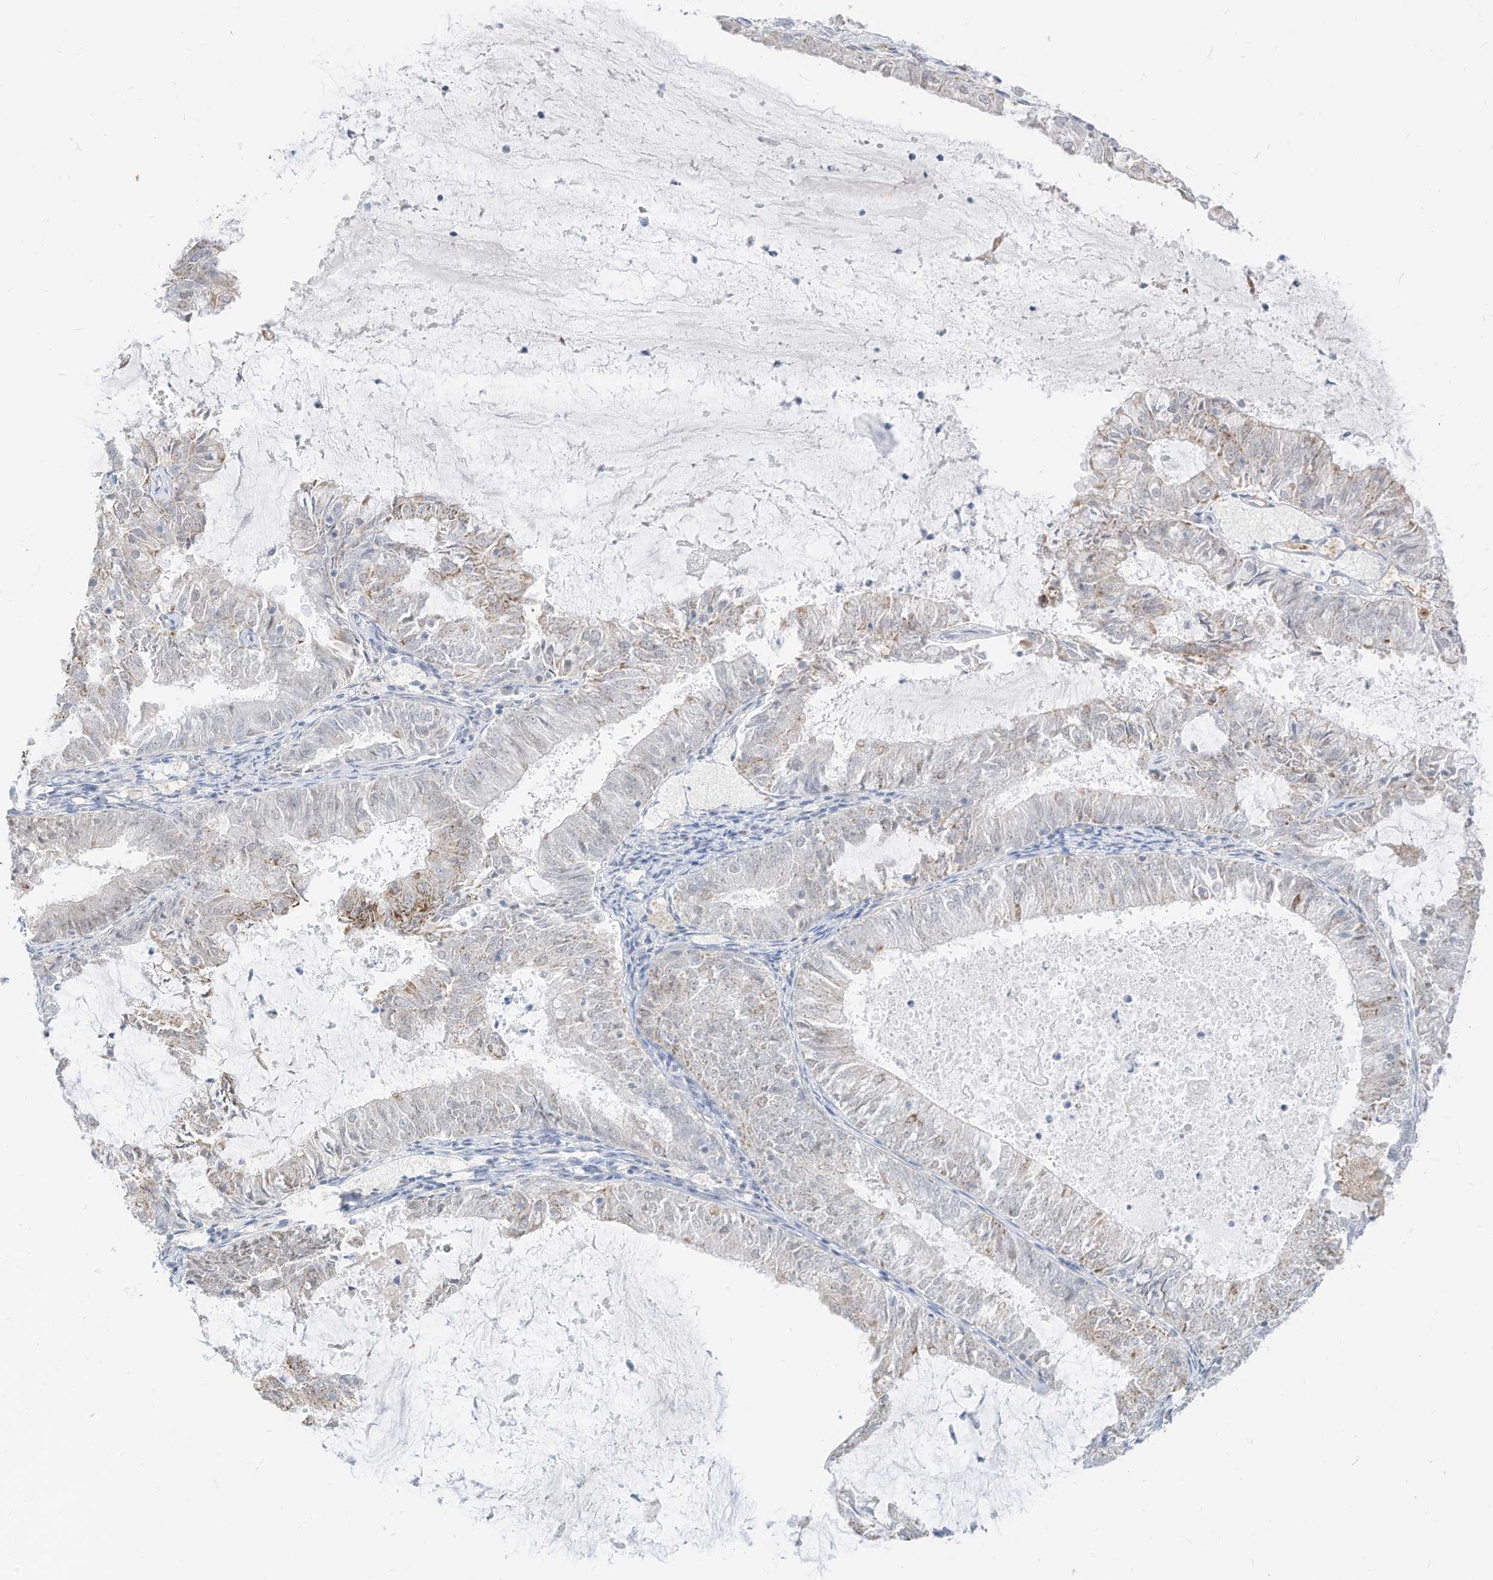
{"staining": {"intensity": "moderate", "quantity": "<25%", "location": "cytoplasmic/membranous"}, "tissue": "endometrial cancer", "cell_type": "Tumor cells", "image_type": "cancer", "snomed": [{"axis": "morphology", "description": "Adenocarcinoma, NOS"}, {"axis": "topography", "description": "Endometrium"}], "caption": "Human endometrial adenocarcinoma stained for a protein (brown) demonstrates moderate cytoplasmic/membranous positive staining in approximately <25% of tumor cells.", "gene": "MTUS2", "patient": {"sex": "female", "age": 57}}